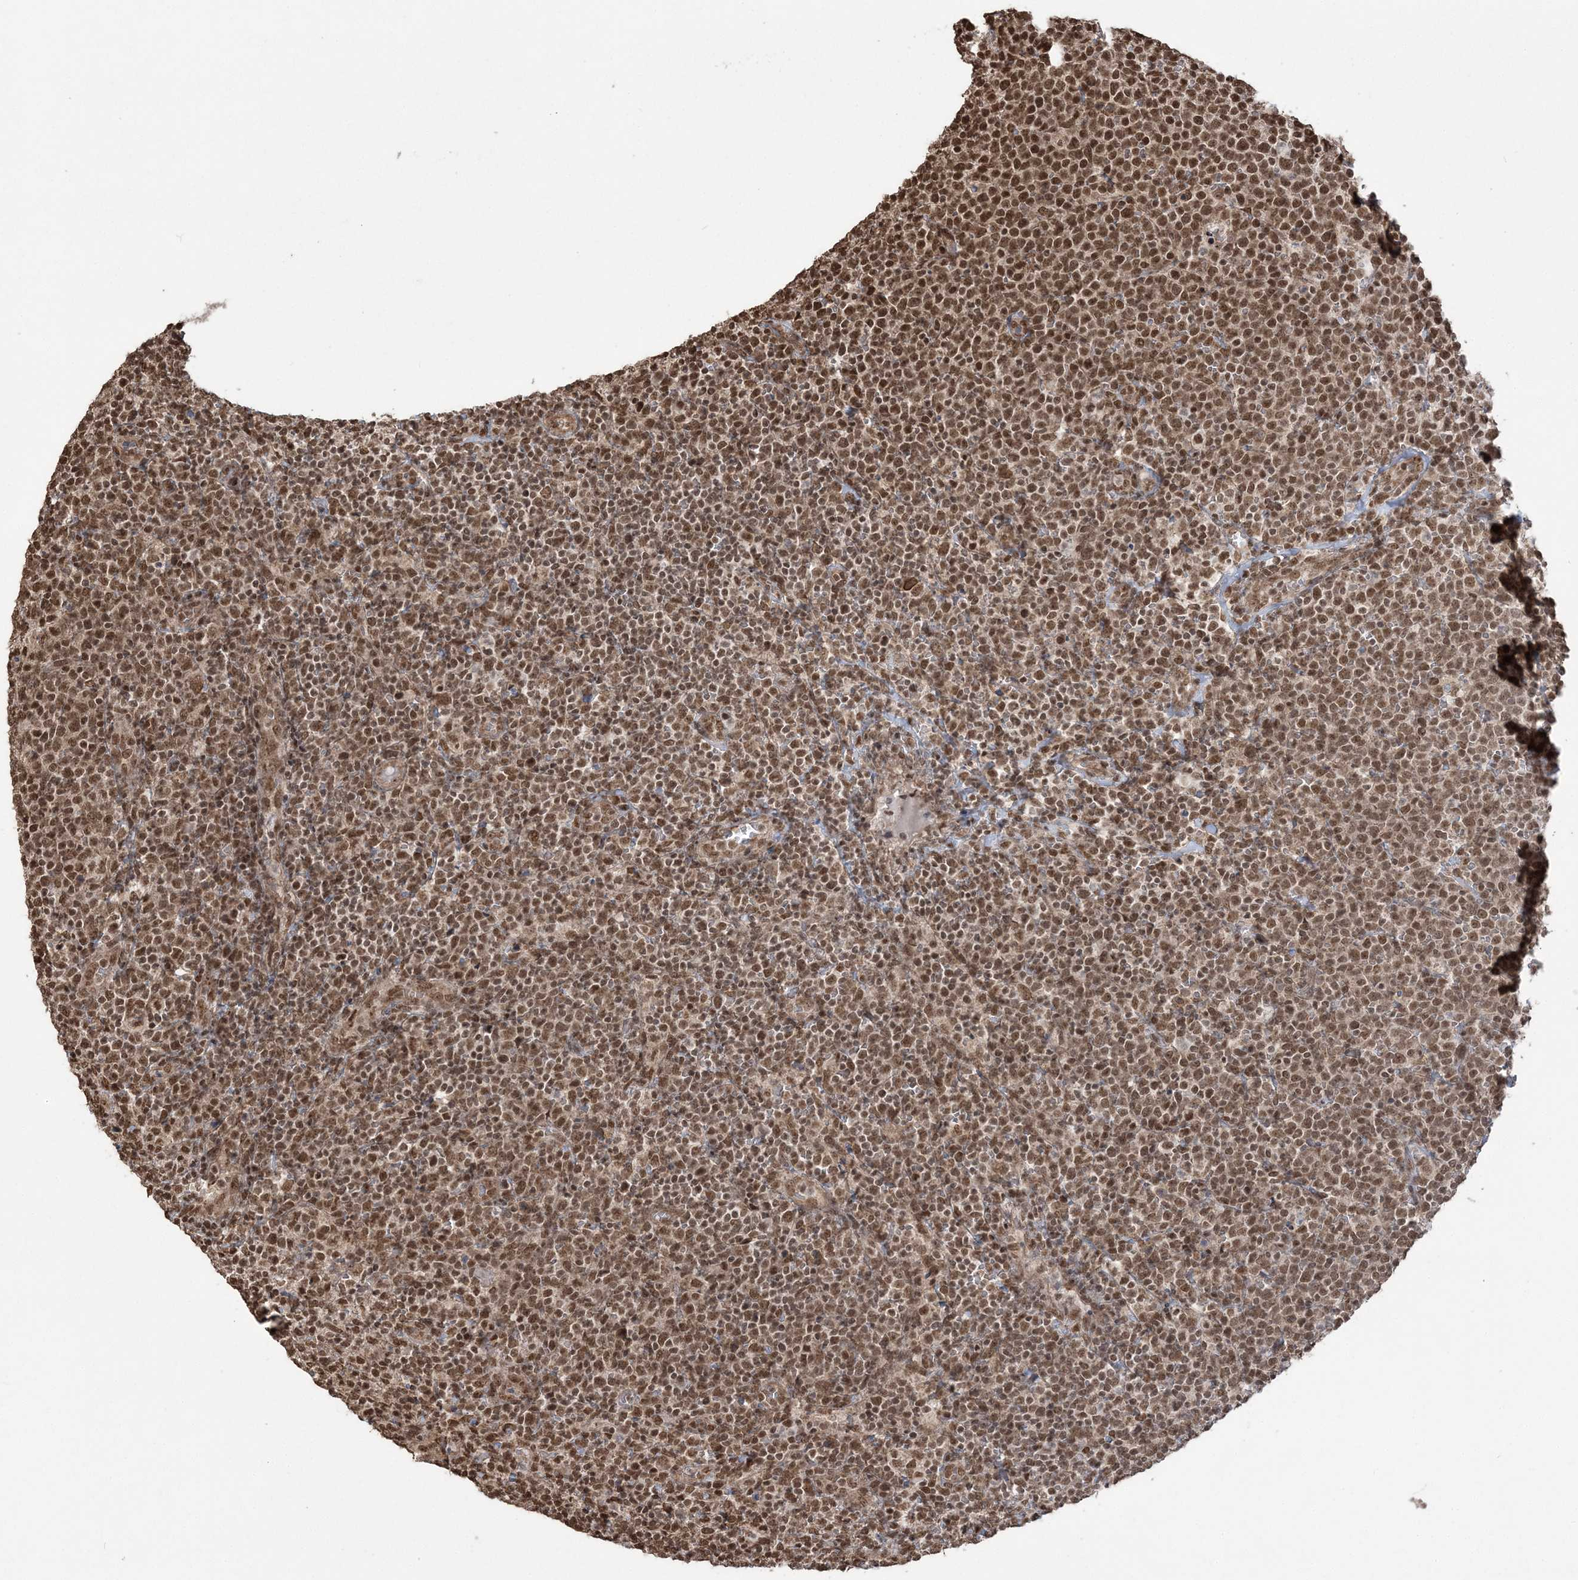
{"staining": {"intensity": "moderate", "quantity": ">75%", "location": "nuclear"}, "tissue": "lymphoma", "cell_type": "Tumor cells", "image_type": "cancer", "snomed": [{"axis": "morphology", "description": "Malignant lymphoma, non-Hodgkin's type, High grade"}, {"axis": "topography", "description": "Lymph node"}], "caption": "This micrograph shows IHC staining of human malignant lymphoma, non-Hodgkin's type (high-grade), with medium moderate nuclear staining in about >75% of tumor cells.", "gene": "ZNF839", "patient": {"sex": "male", "age": 61}}